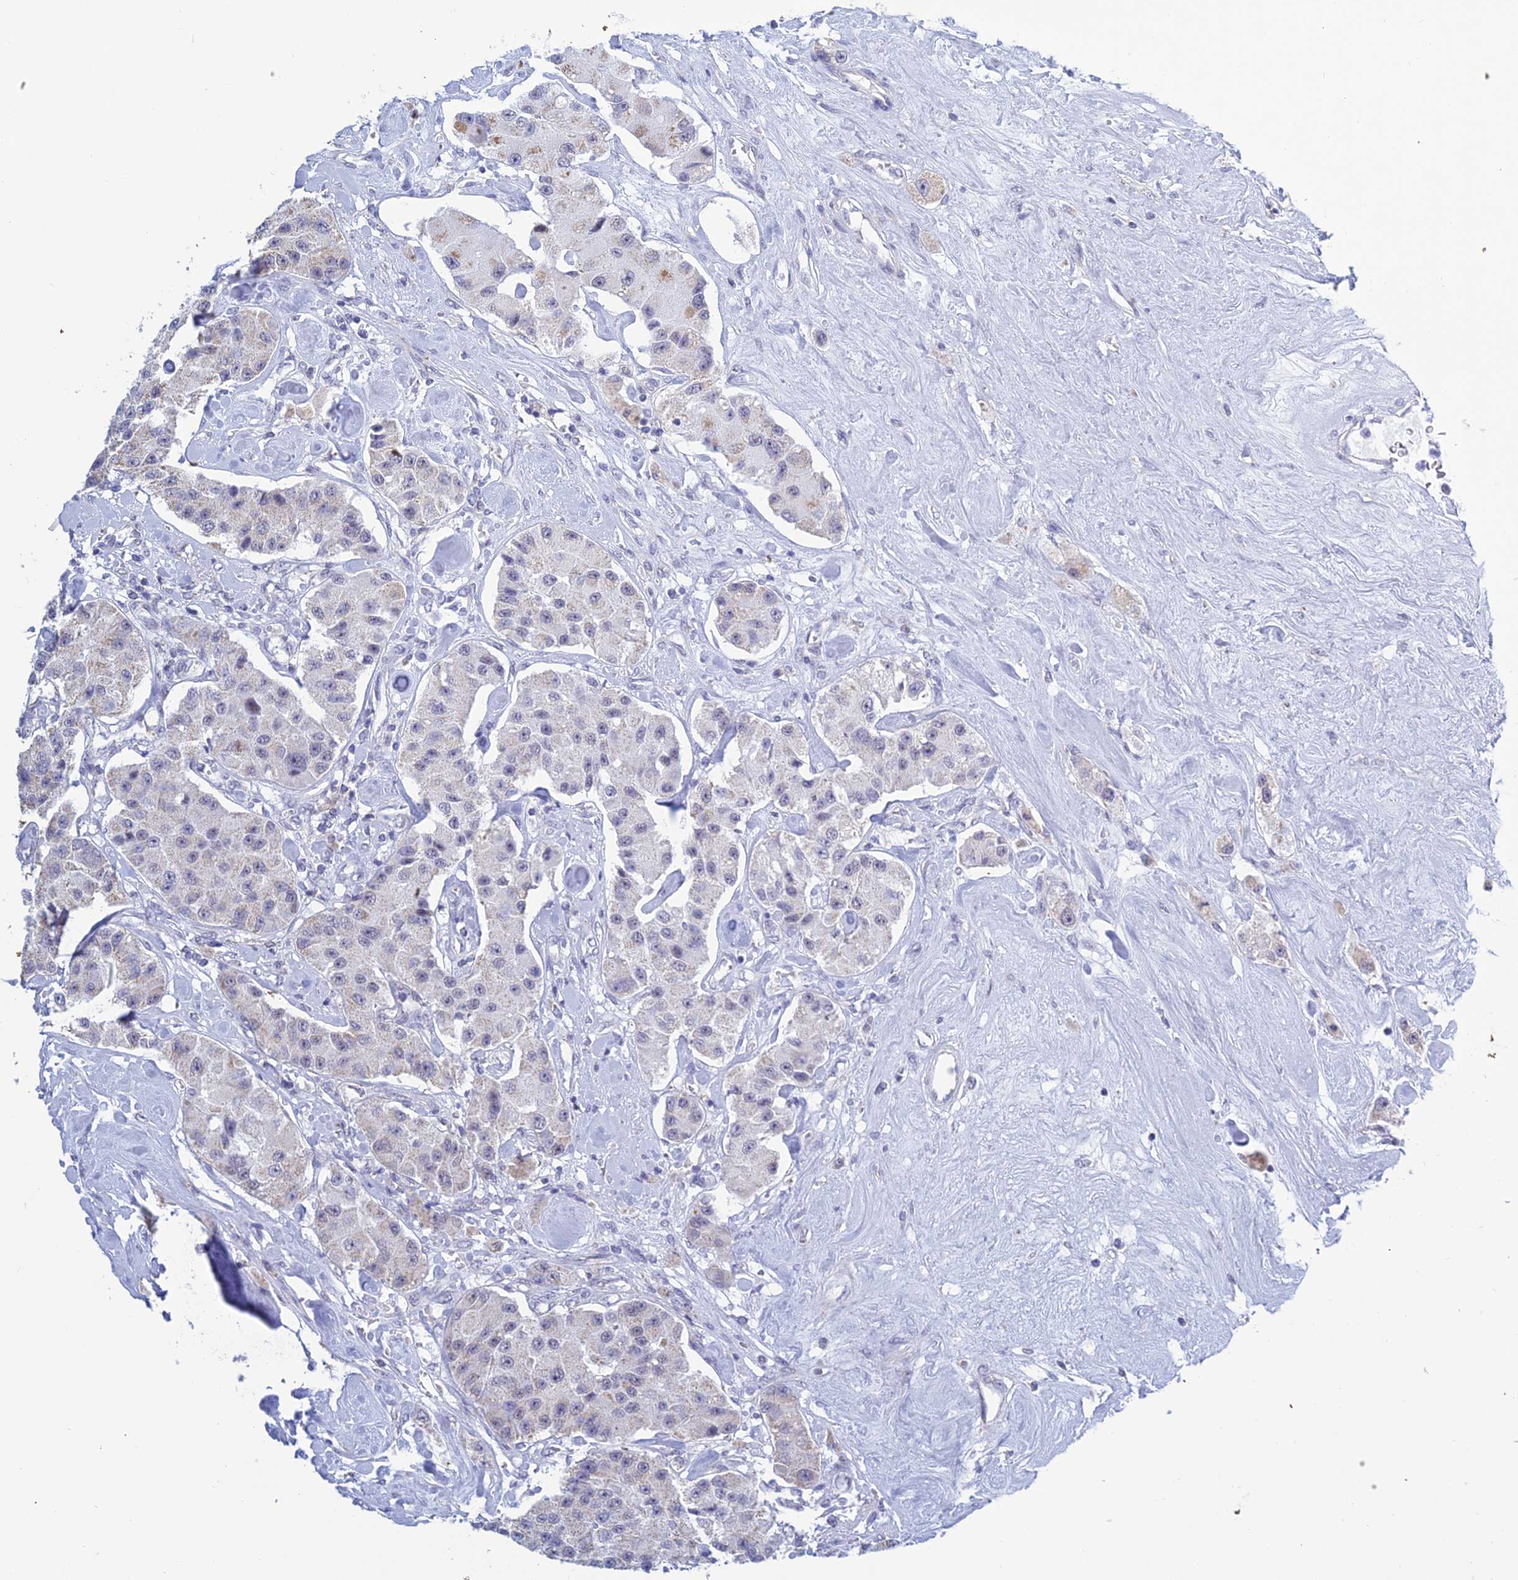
{"staining": {"intensity": "negative", "quantity": "none", "location": "none"}, "tissue": "carcinoid", "cell_type": "Tumor cells", "image_type": "cancer", "snomed": [{"axis": "morphology", "description": "Carcinoid, malignant, NOS"}, {"axis": "topography", "description": "Pancreas"}], "caption": "Immunohistochemistry (IHC) histopathology image of human carcinoid (malignant) stained for a protein (brown), which exhibits no positivity in tumor cells.", "gene": "KLF14", "patient": {"sex": "male", "age": 41}}